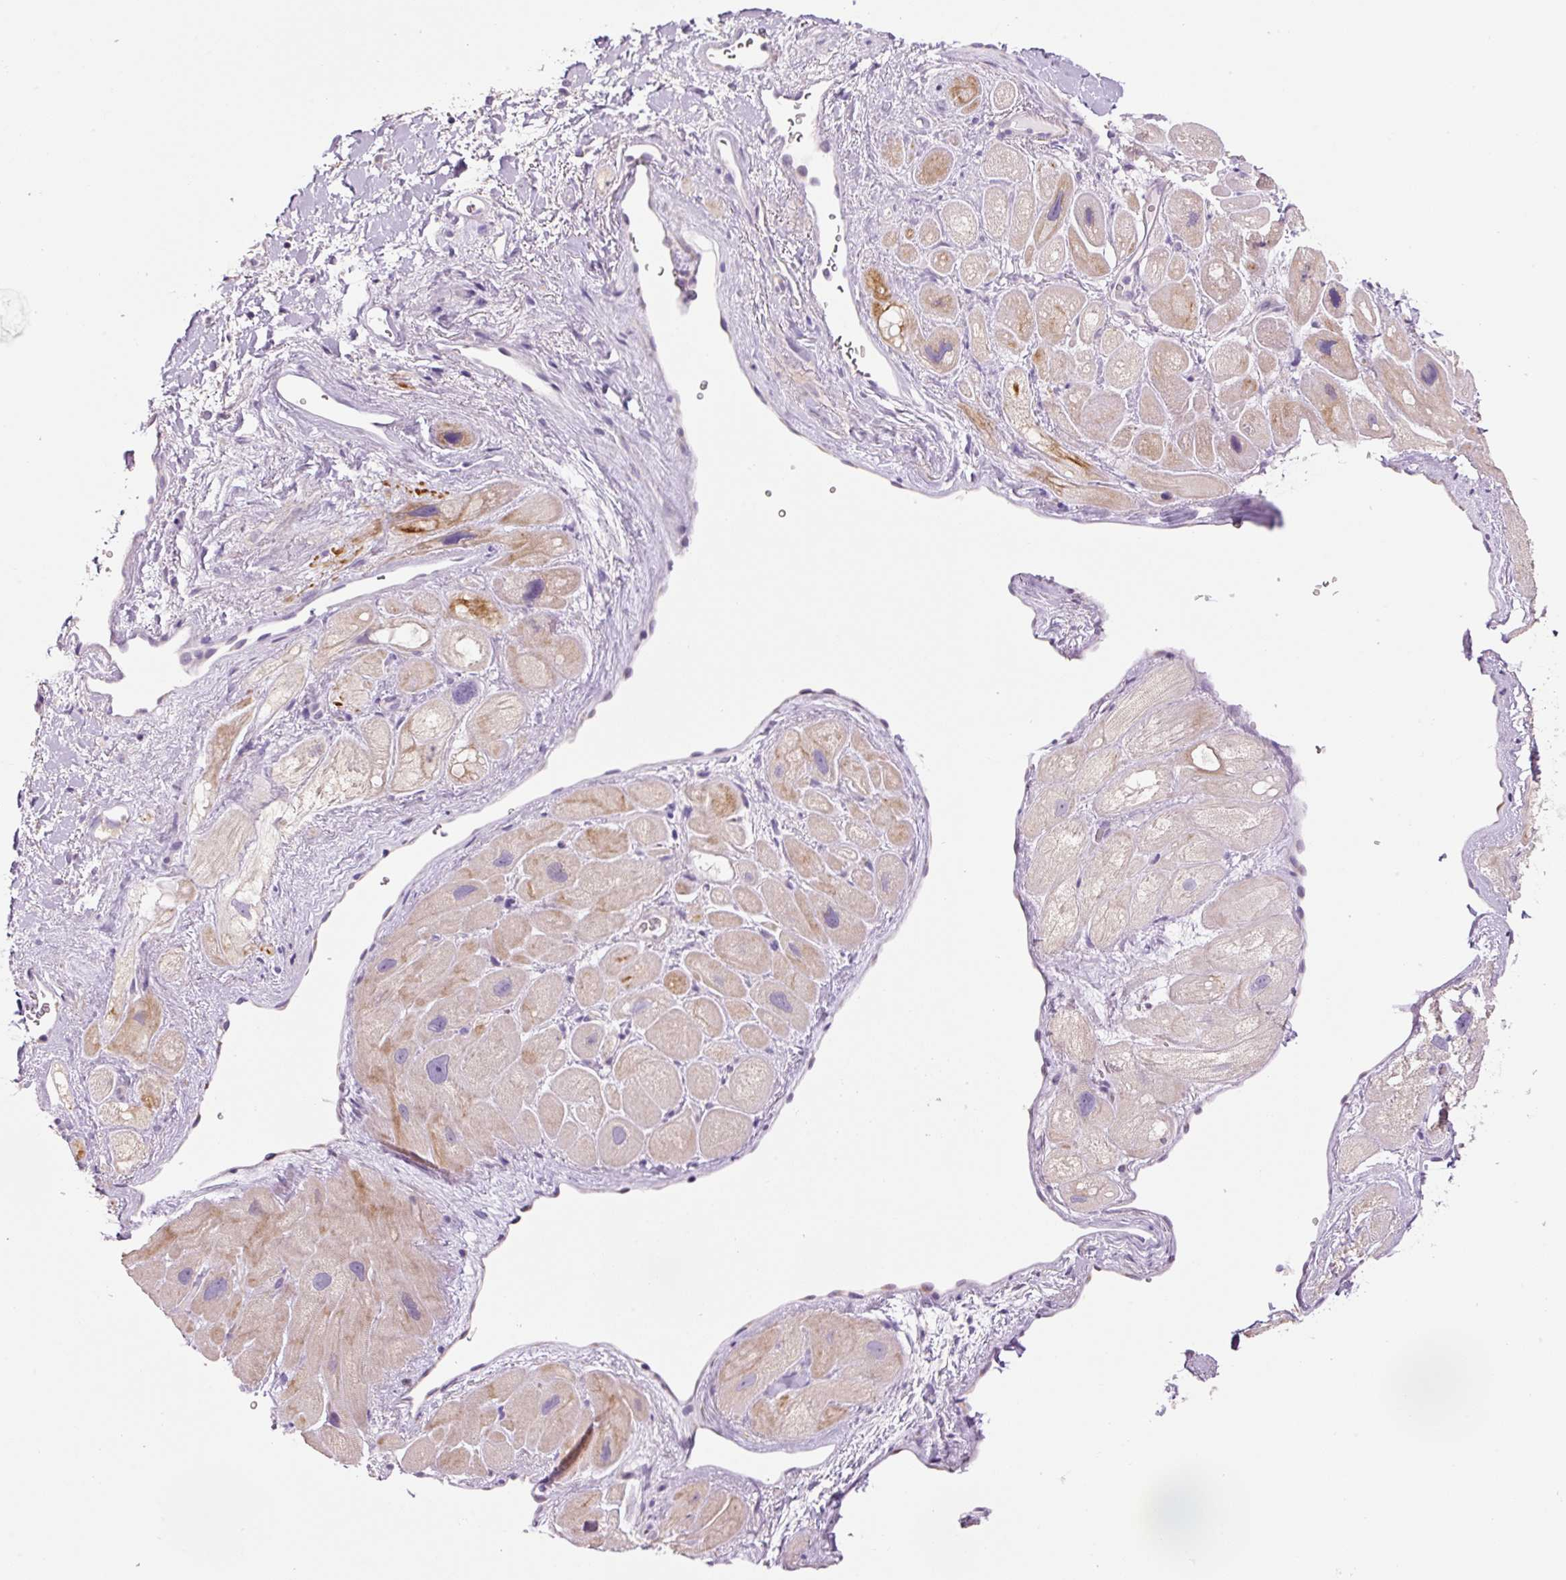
{"staining": {"intensity": "moderate", "quantity": "<25%", "location": "cytoplasmic/membranous"}, "tissue": "heart muscle", "cell_type": "Cardiomyocytes", "image_type": "normal", "snomed": [{"axis": "morphology", "description": "Normal tissue, NOS"}, {"axis": "topography", "description": "Heart"}], "caption": "Protein expression analysis of normal heart muscle displays moderate cytoplasmic/membranous positivity in approximately <25% of cardiomyocytes.", "gene": "HAX1", "patient": {"sex": "male", "age": 49}}